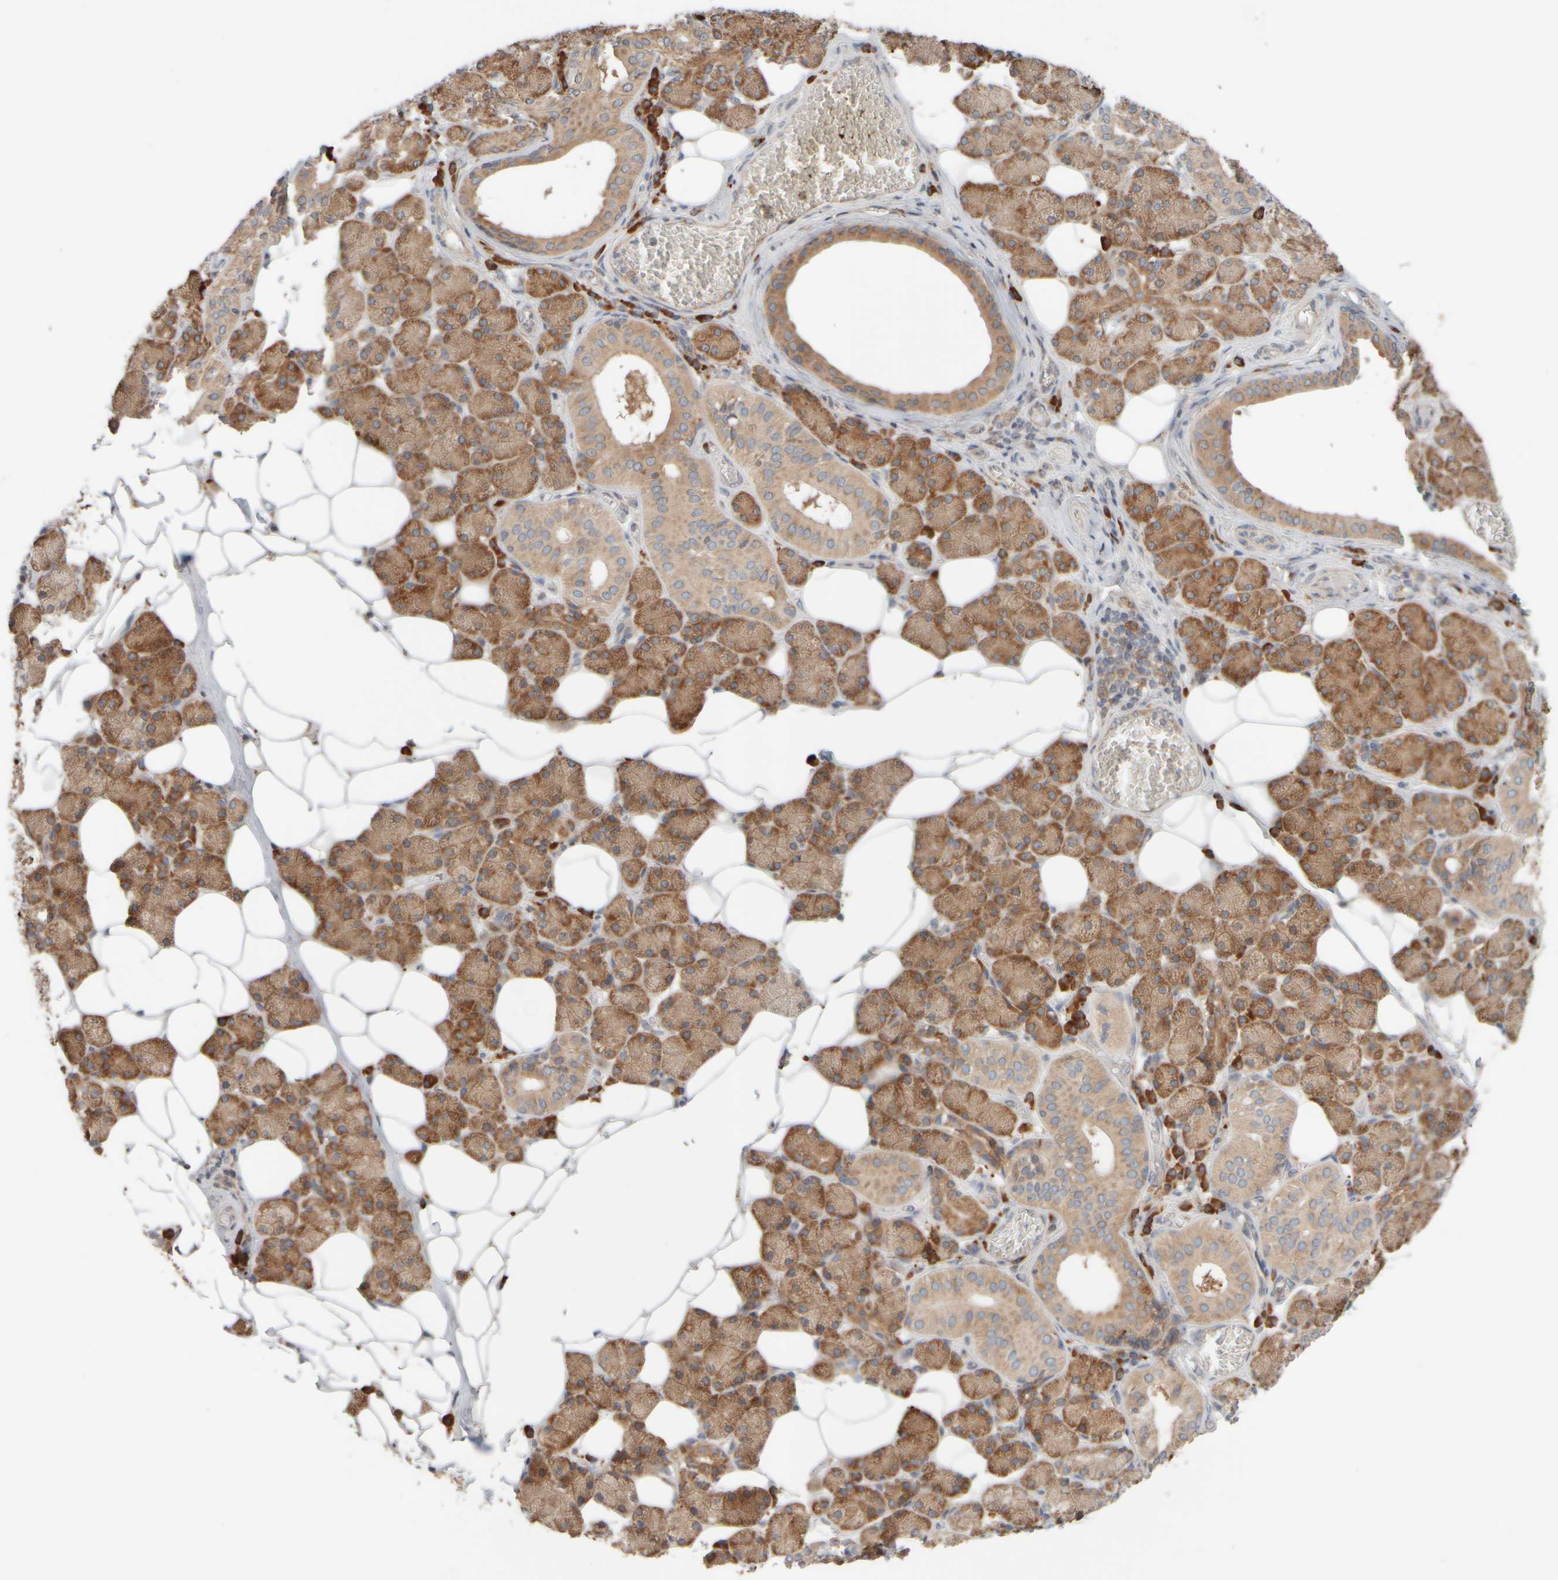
{"staining": {"intensity": "moderate", "quantity": ">75%", "location": "cytoplasmic/membranous"}, "tissue": "salivary gland", "cell_type": "Glandular cells", "image_type": "normal", "snomed": [{"axis": "morphology", "description": "Normal tissue, NOS"}, {"axis": "topography", "description": "Salivary gland"}], "caption": "Normal salivary gland was stained to show a protein in brown. There is medium levels of moderate cytoplasmic/membranous positivity in about >75% of glandular cells. The staining was performed using DAB, with brown indicating positive protein expression. Nuclei are stained blue with hematoxylin.", "gene": "EIF2B3", "patient": {"sex": "female", "age": 33}}